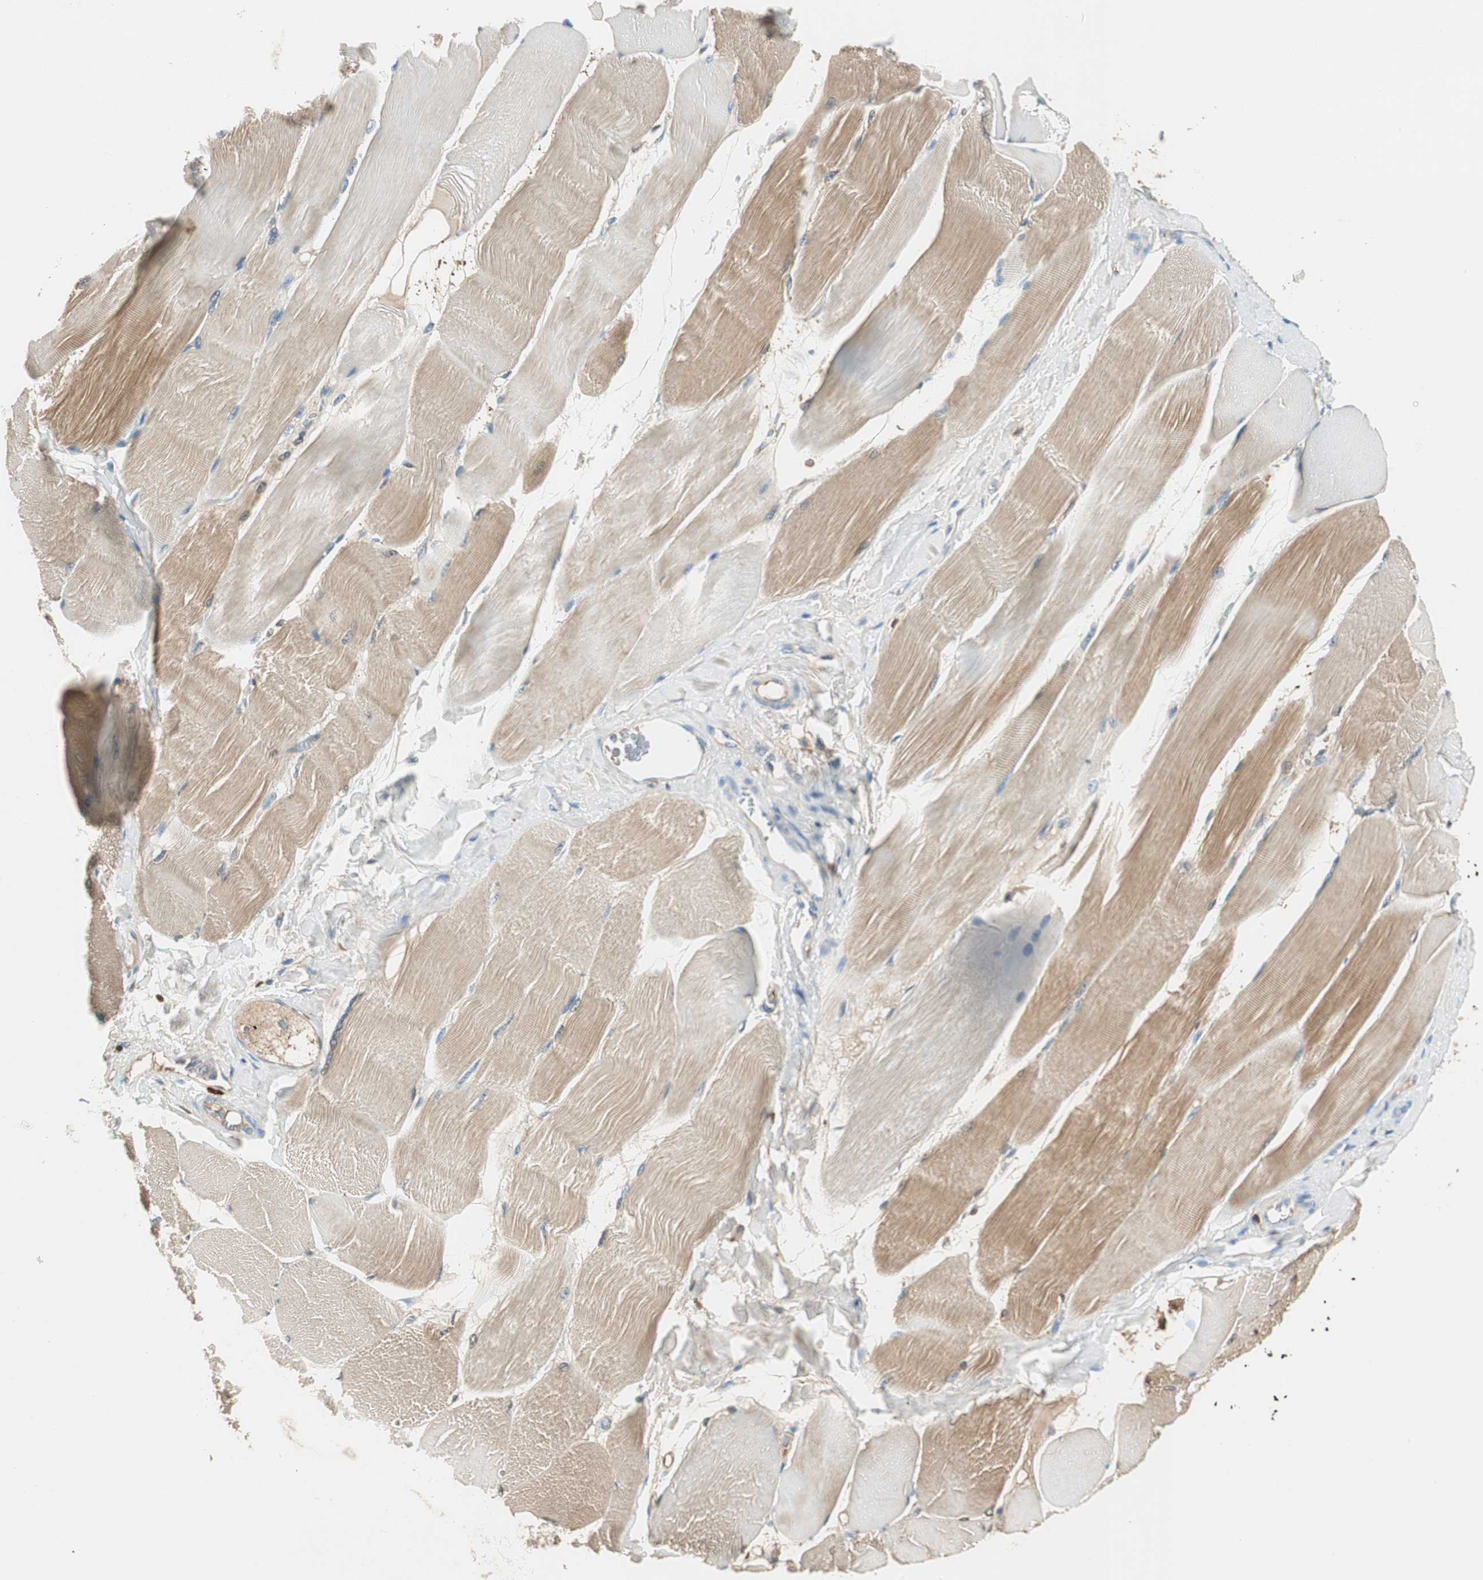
{"staining": {"intensity": "moderate", "quantity": ">75%", "location": "cytoplasmic/membranous"}, "tissue": "skeletal muscle", "cell_type": "Myocytes", "image_type": "normal", "snomed": [{"axis": "morphology", "description": "Normal tissue, NOS"}, {"axis": "morphology", "description": "Squamous cell carcinoma, NOS"}, {"axis": "topography", "description": "Skeletal muscle"}], "caption": "Immunohistochemistry (IHC) (DAB) staining of unremarkable skeletal muscle reveals moderate cytoplasmic/membranous protein expression in approximately >75% of myocytes. (DAB (3,3'-diaminobenzidine) = brown stain, brightfield microscopy at high magnification).", "gene": "COTL1", "patient": {"sex": "male", "age": 51}}